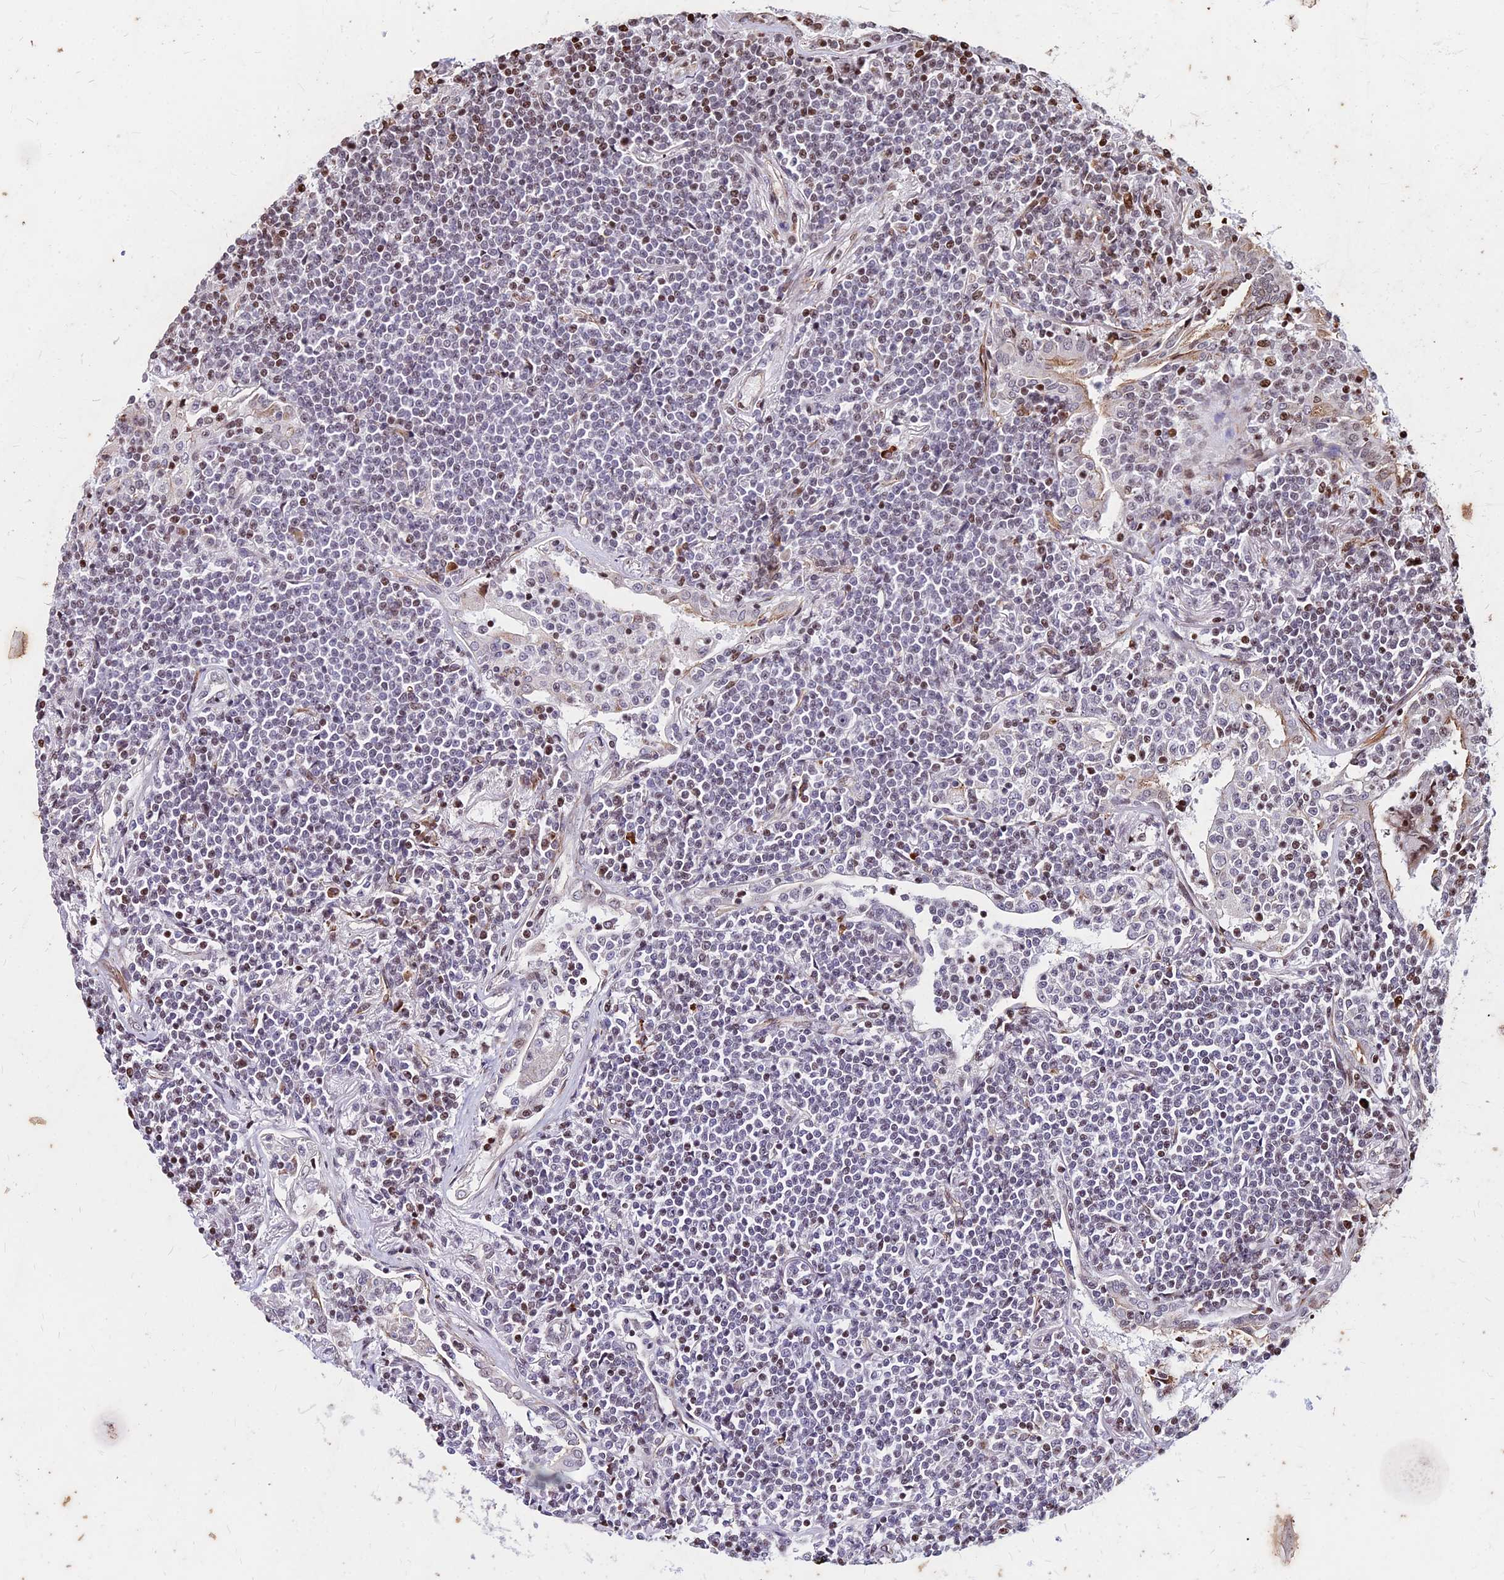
{"staining": {"intensity": "negative", "quantity": "none", "location": "none"}, "tissue": "lymphoma", "cell_type": "Tumor cells", "image_type": "cancer", "snomed": [{"axis": "morphology", "description": "Malignant lymphoma, non-Hodgkin's type, Low grade"}, {"axis": "topography", "description": "Lung"}], "caption": "Immunohistochemistry micrograph of neoplastic tissue: low-grade malignant lymphoma, non-Hodgkin's type stained with DAB displays no significant protein expression in tumor cells.", "gene": "NYAP2", "patient": {"sex": "female", "age": 71}}